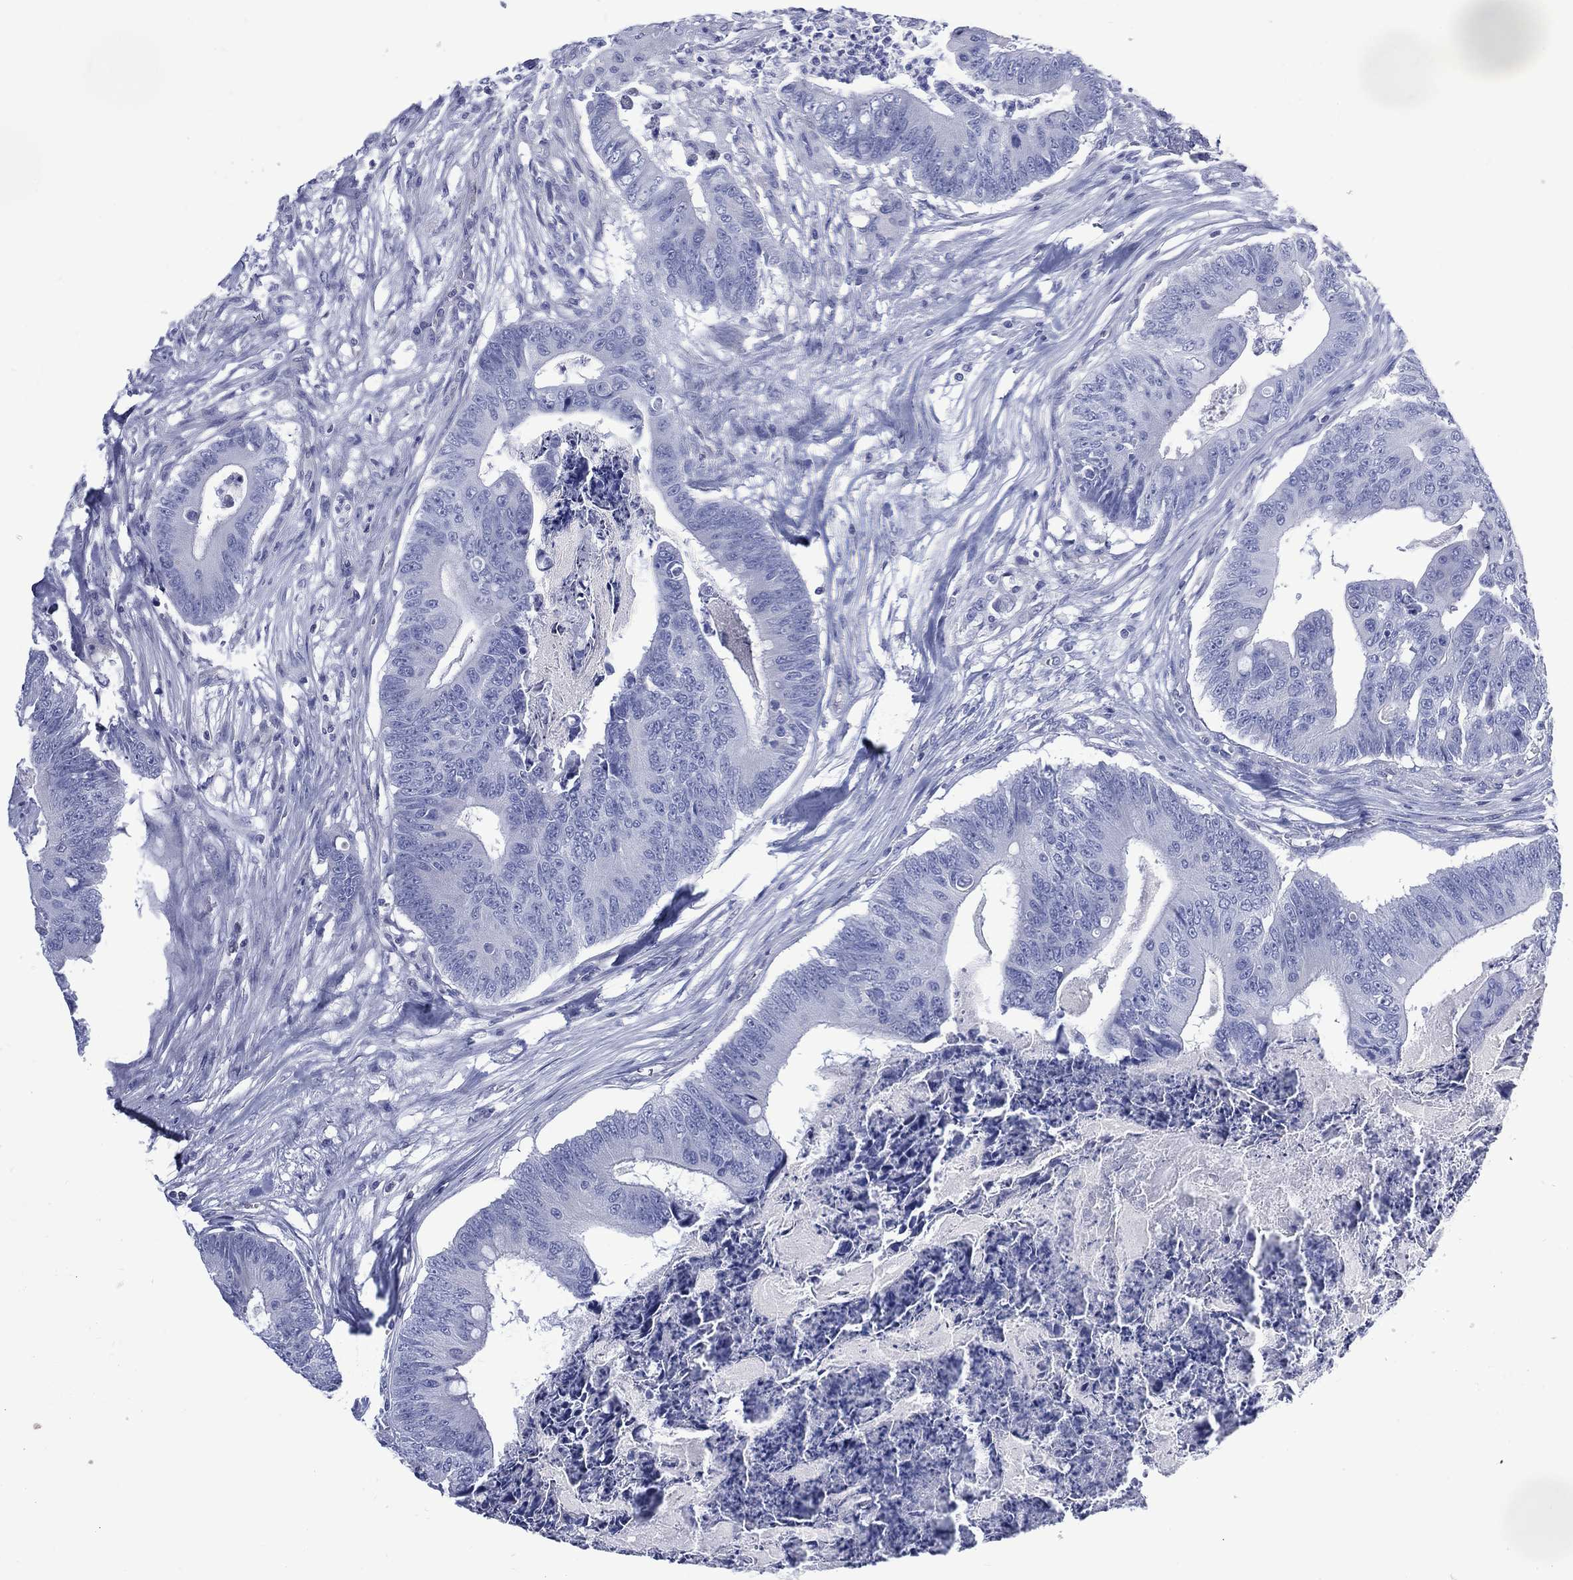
{"staining": {"intensity": "negative", "quantity": "none", "location": "none"}, "tissue": "colorectal cancer", "cell_type": "Tumor cells", "image_type": "cancer", "snomed": [{"axis": "morphology", "description": "Adenocarcinoma, NOS"}, {"axis": "topography", "description": "Colon"}], "caption": "An immunohistochemistry (IHC) histopathology image of colorectal cancer (adenocarcinoma) is shown. There is no staining in tumor cells of colorectal cancer (adenocarcinoma). (IHC, brightfield microscopy, high magnification).", "gene": "DDI1", "patient": {"sex": "male", "age": 84}}